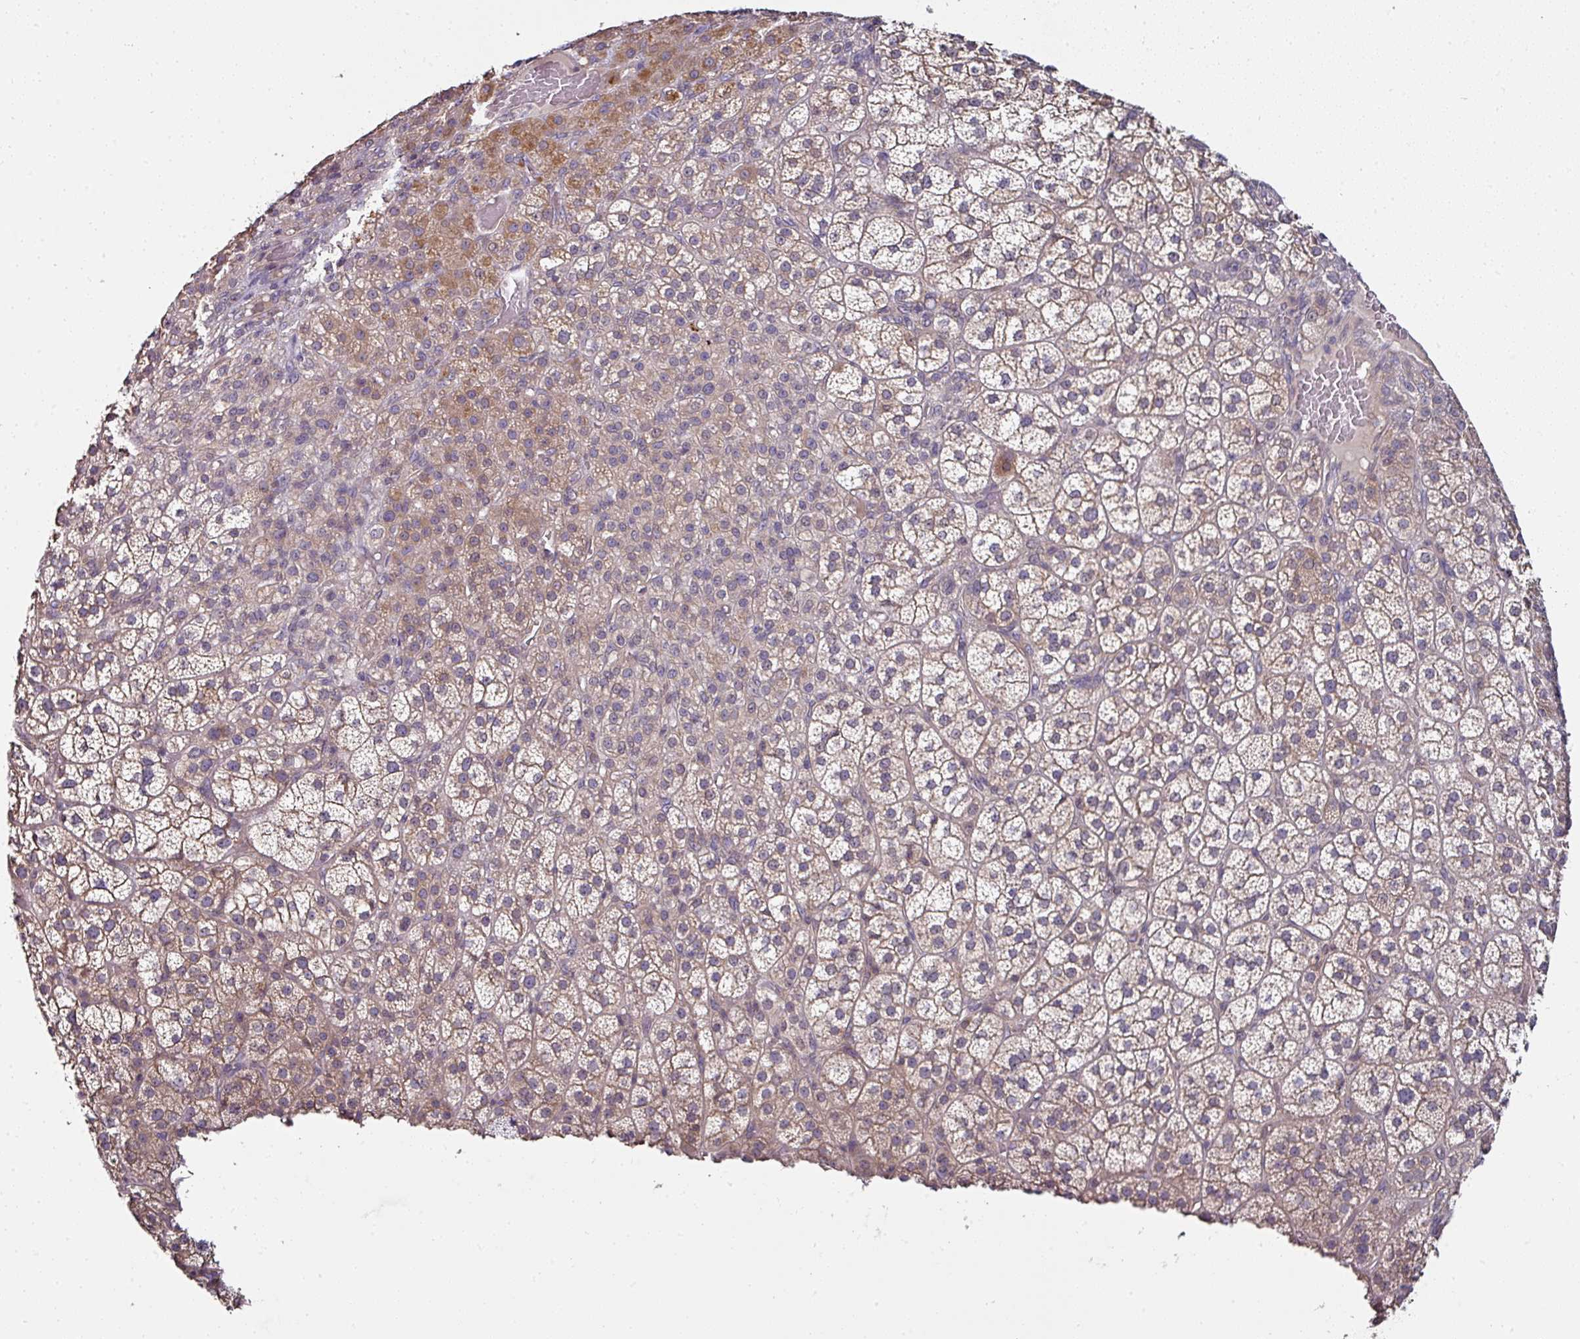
{"staining": {"intensity": "moderate", "quantity": "25%-75%", "location": "cytoplasmic/membranous"}, "tissue": "adrenal gland", "cell_type": "Glandular cells", "image_type": "normal", "snomed": [{"axis": "morphology", "description": "Normal tissue, NOS"}, {"axis": "topography", "description": "Adrenal gland"}], "caption": "Human adrenal gland stained for a protein (brown) exhibits moderate cytoplasmic/membranous positive positivity in approximately 25%-75% of glandular cells.", "gene": "CTDSP2", "patient": {"sex": "female", "age": 60}}